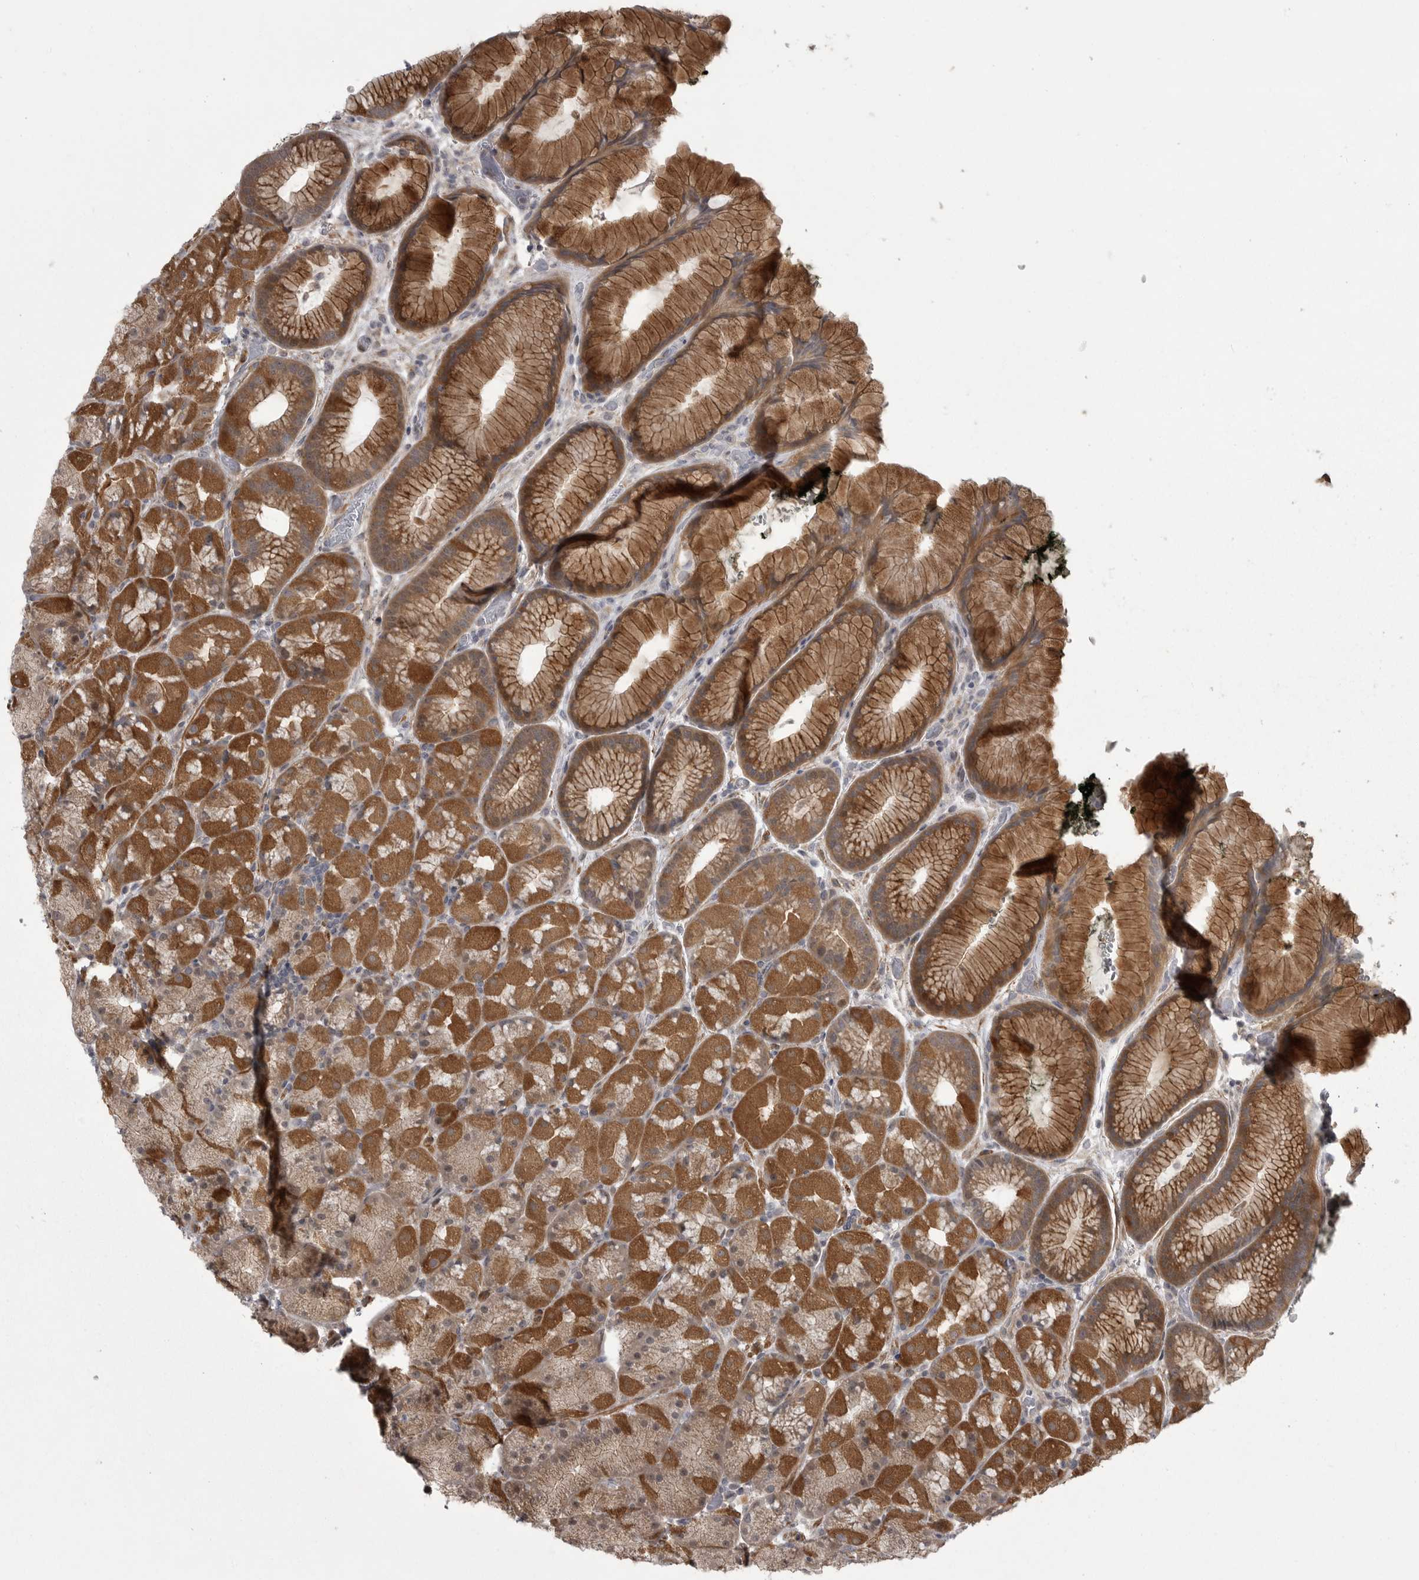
{"staining": {"intensity": "strong", "quantity": ">75%", "location": "cytoplasmic/membranous"}, "tissue": "stomach", "cell_type": "Glandular cells", "image_type": "normal", "snomed": [{"axis": "morphology", "description": "Normal tissue, NOS"}, {"axis": "topography", "description": "Stomach, upper"}, {"axis": "topography", "description": "Stomach"}], "caption": "The image shows a brown stain indicating the presence of a protein in the cytoplasmic/membranous of glandular cells in stomach.", "gene": "PPP1R9A", "patient": {"sex": "male", "age": 48}}